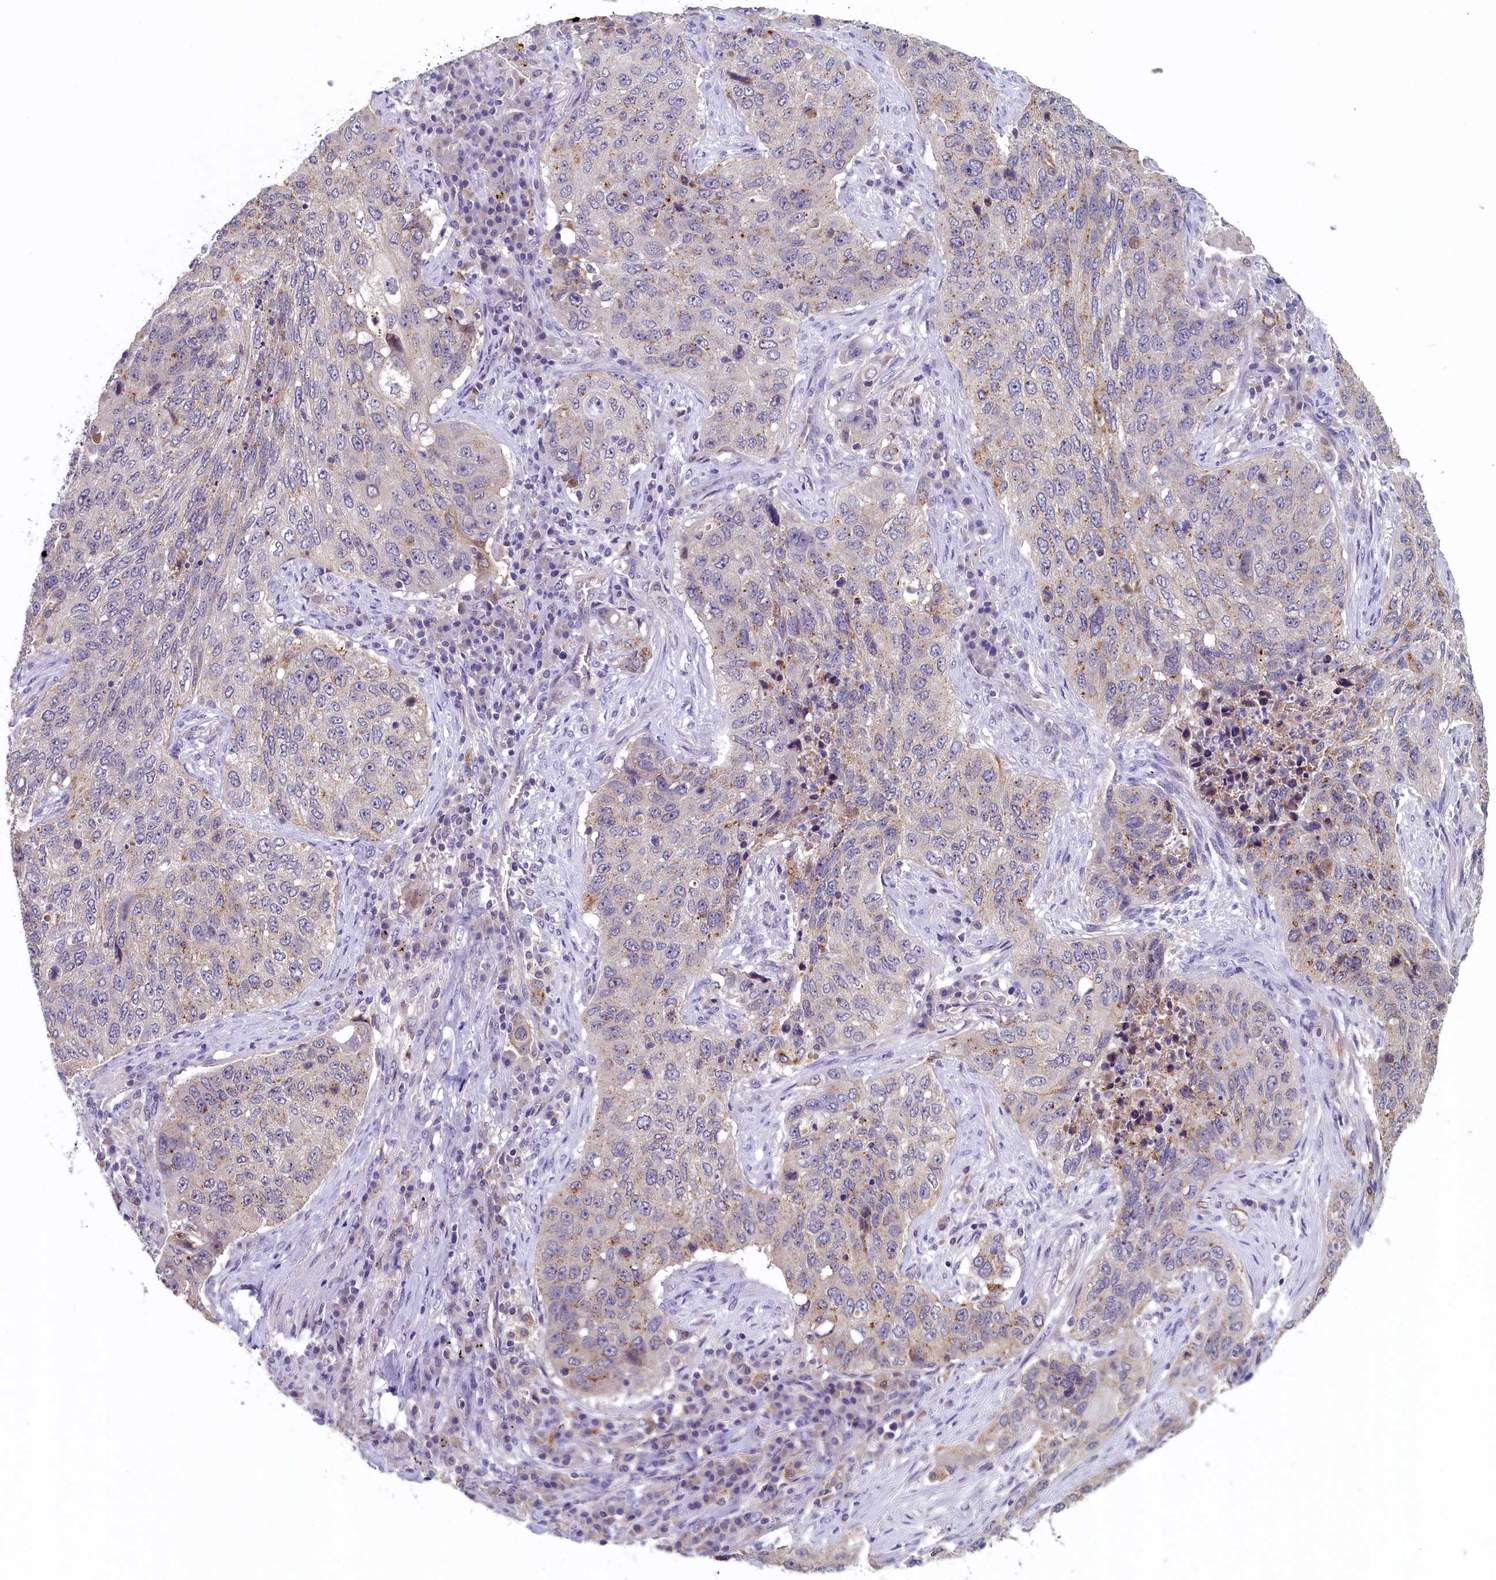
{"staining": {"intensity": "weak", "quantity": "<25%", "location": "cytoplasmic/membranous"}, "tissue": "lung cancer", "cell_type": "Tumor cells", "image_type": "cancer", "snomed": [{"axis": "morphology", "description": "Squamous cell carcinoma, NOS"}, {"axis": "topography", "description": "Lung"}], "caption": "Tumor cells show no significant staining in lung cancer (squamous cell carcinoma). (DAB (3,3'-diaminobenzidine) immunohistochemistry (IHC) visualized using brightfield microscopy, high magnification).", "gene": "NUBP2", "patient": {"sex": "female", "age": 63}}